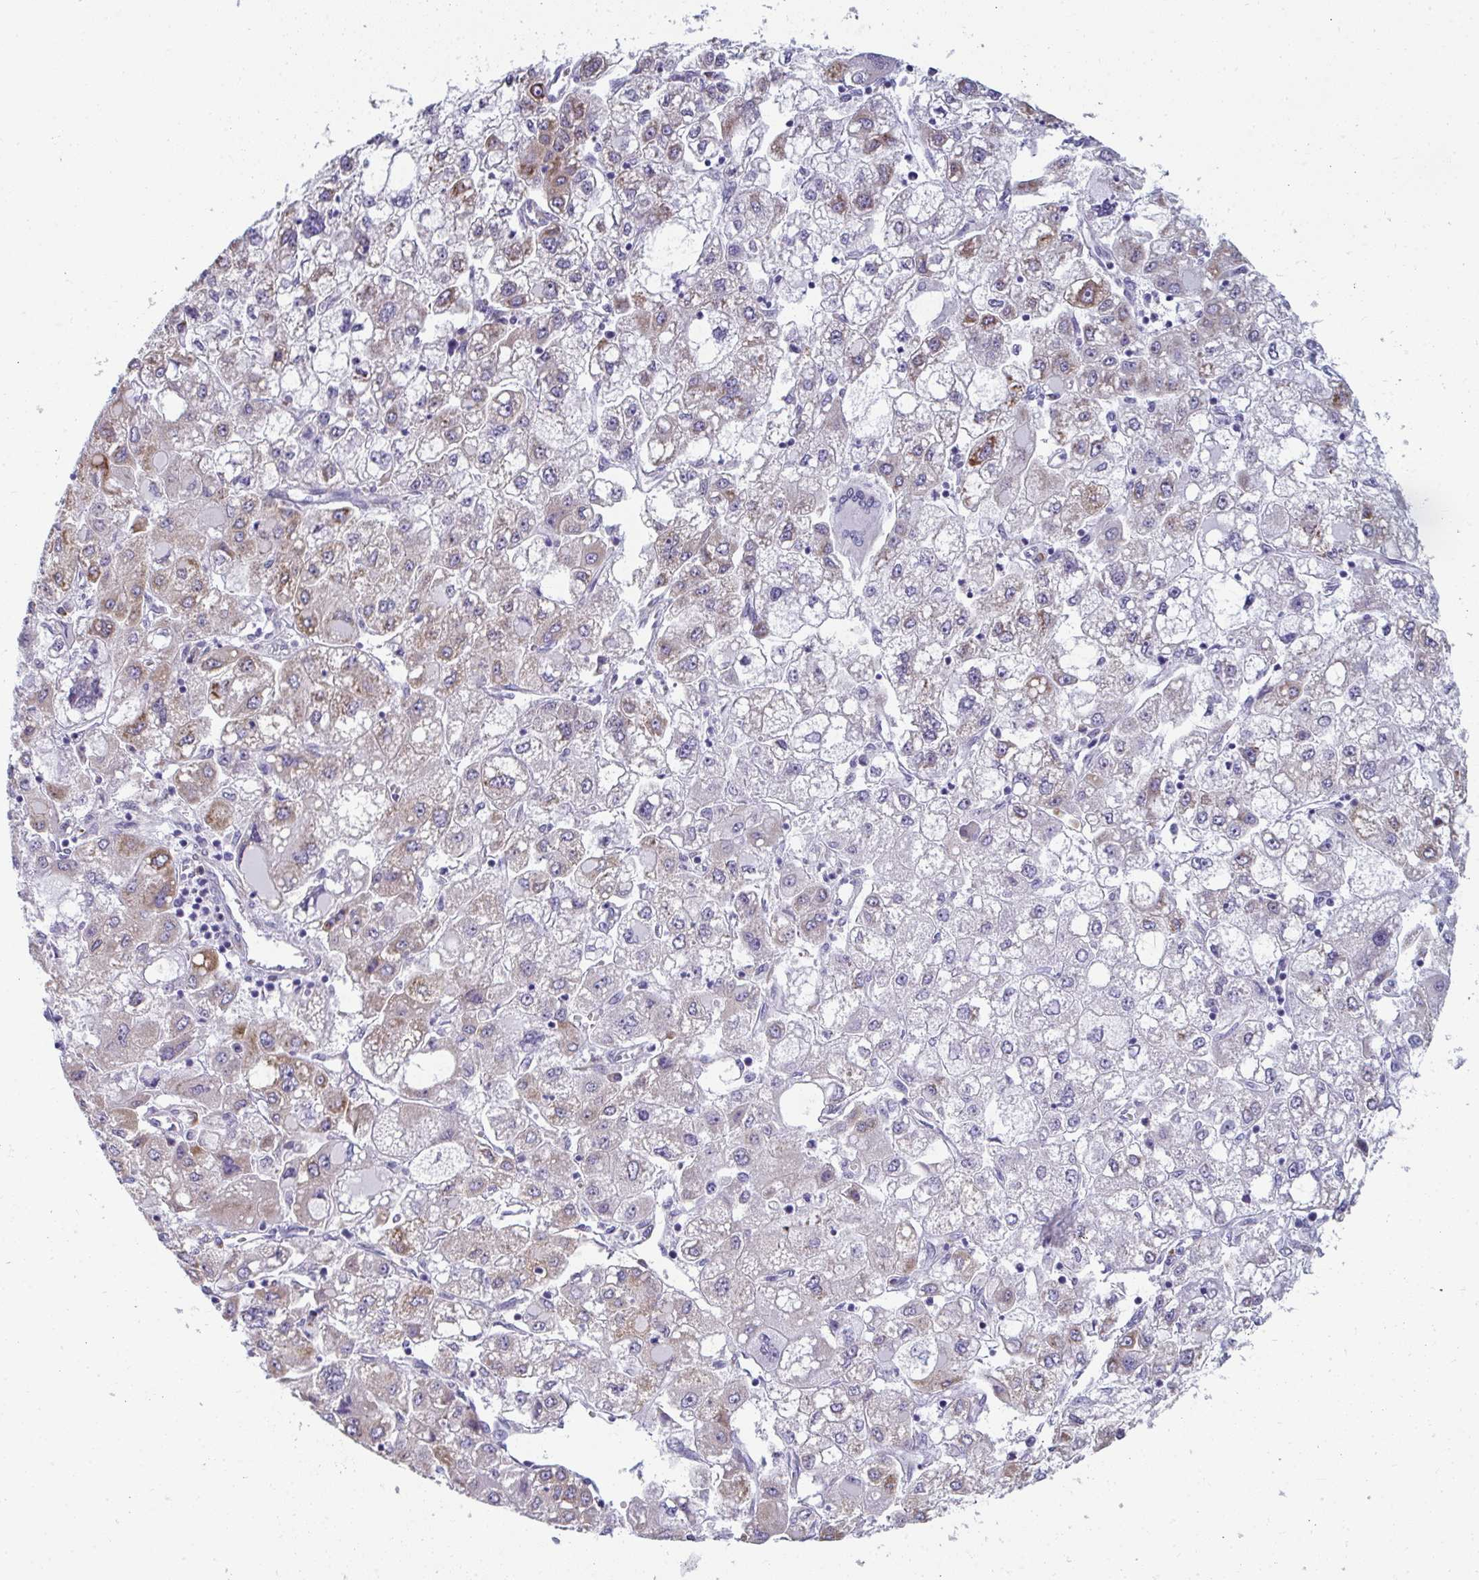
{"staining": {"intensity": "weak", "quantity": "<25%", "location": "cytoplasmic/membranous"}, "tissue": "liver cancer", "cell_type": "Tumor cells", "image_type": "cancer", "snomed": [{"axis": "morphology", "description": "Carcinoma, Hepatocellular, NOS"}, {"axis": "topography", "description": "Liver"}], "caption": "This is a photomicrograph of IHC staining of liver hepatocellular carcinoma, which shows no staining in tumor cells. (DAB immunohistochemistry with hematoxylin counter stain).", "gene": "SHROOM1", "patient": {"sex": "male", "age": 40}}